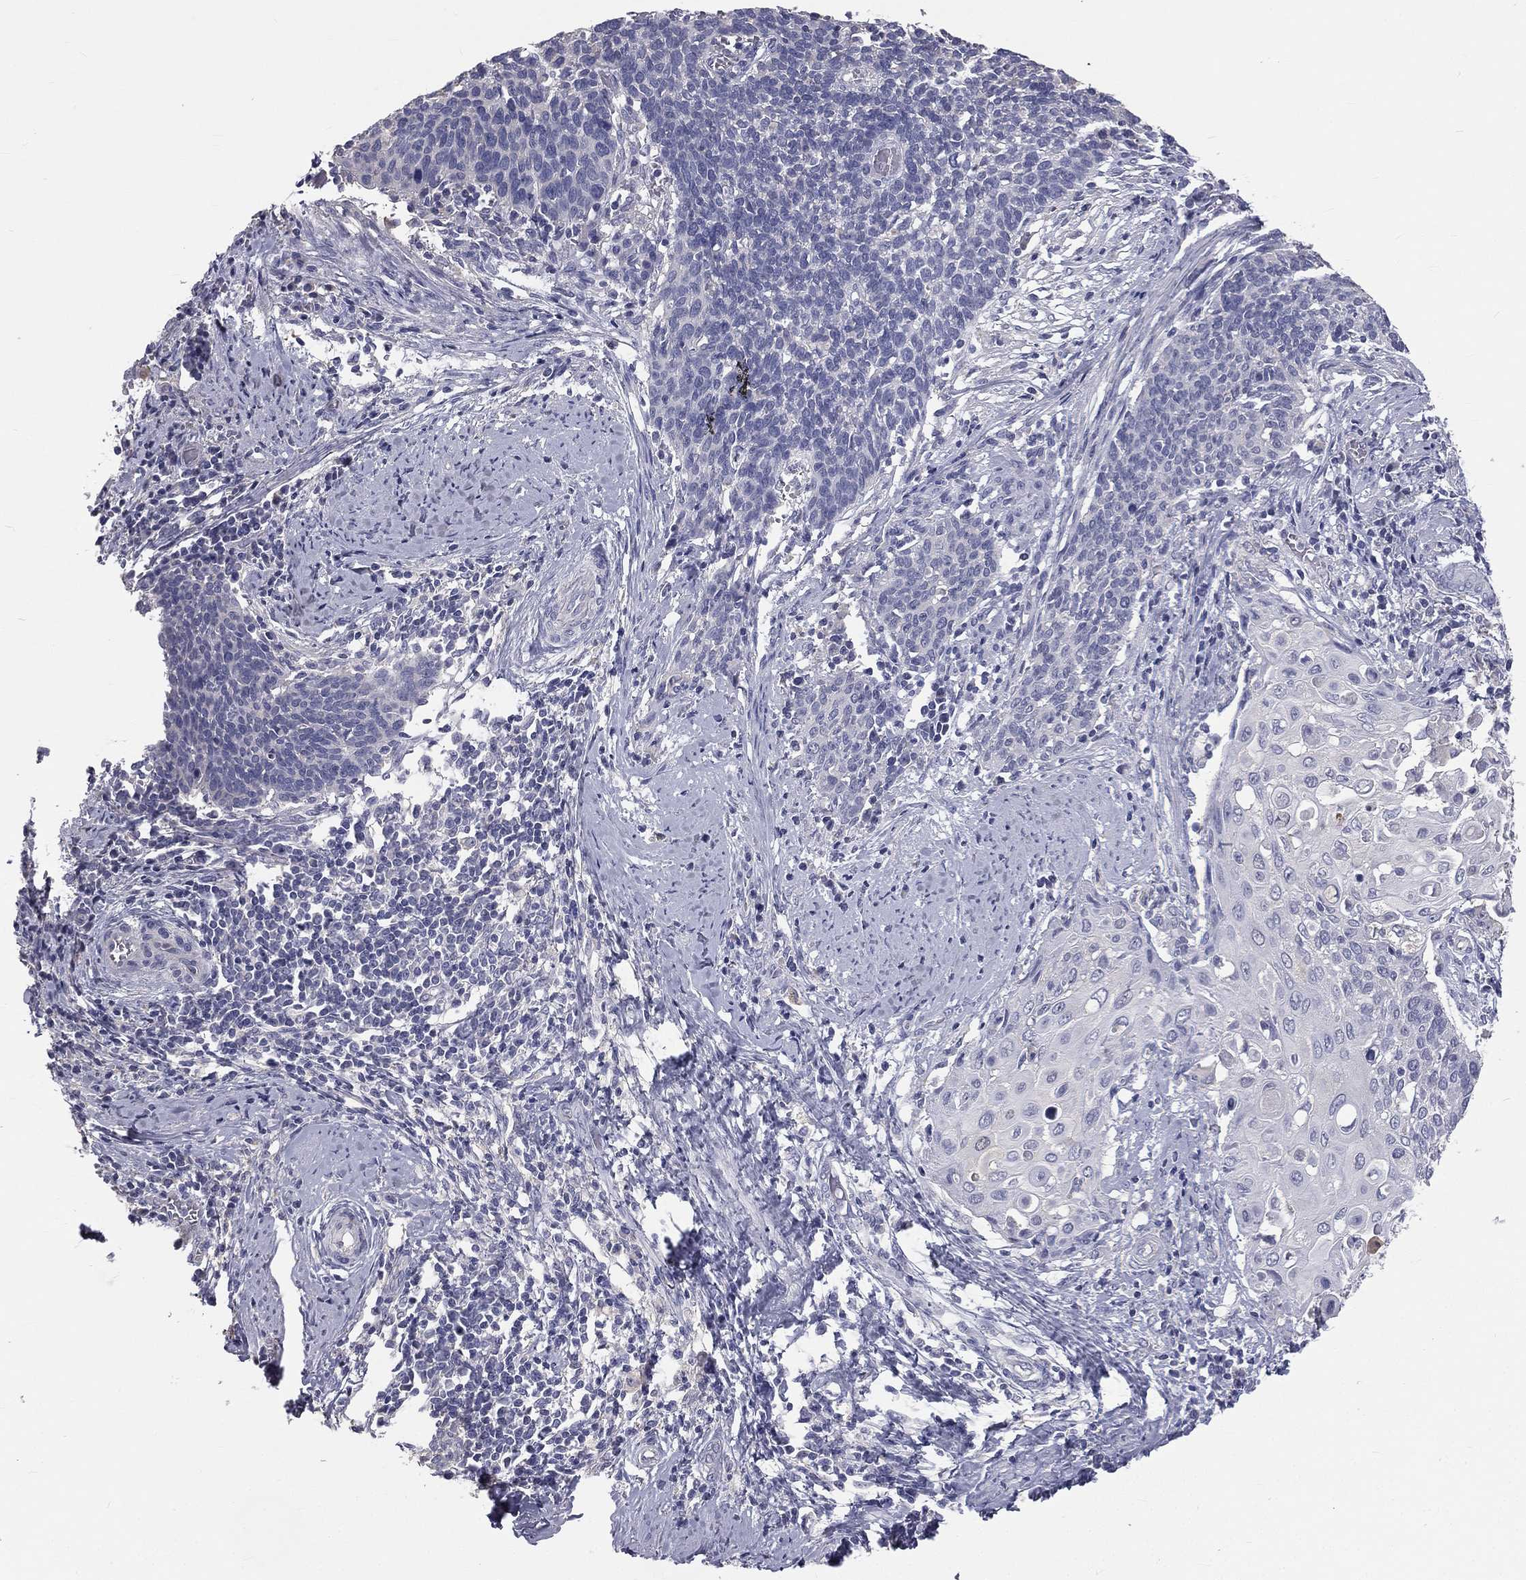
{"staining": {"intensity": "negative", "quantity": "none", "location": "none"}, "tissue": "cervical cancer", "cell_type": "Tumor cells", "image_type": "cancer", "snomed": [{"axis": "morphology", "description": "Squamous cell carcinoma, NOS"}, {"axis": "topography", "description": "Cervix"}], "caption": "Cervical squamous cell carcinoma was stained to show a protein in brown. There is no significant expression in tumor cells. (DAB (3,3'-diaminobenzidine) immunohistochemistry with hematoxylin counter stain).", "gene": "MUC13", "patient": {"sex": "female", "age": 39}}